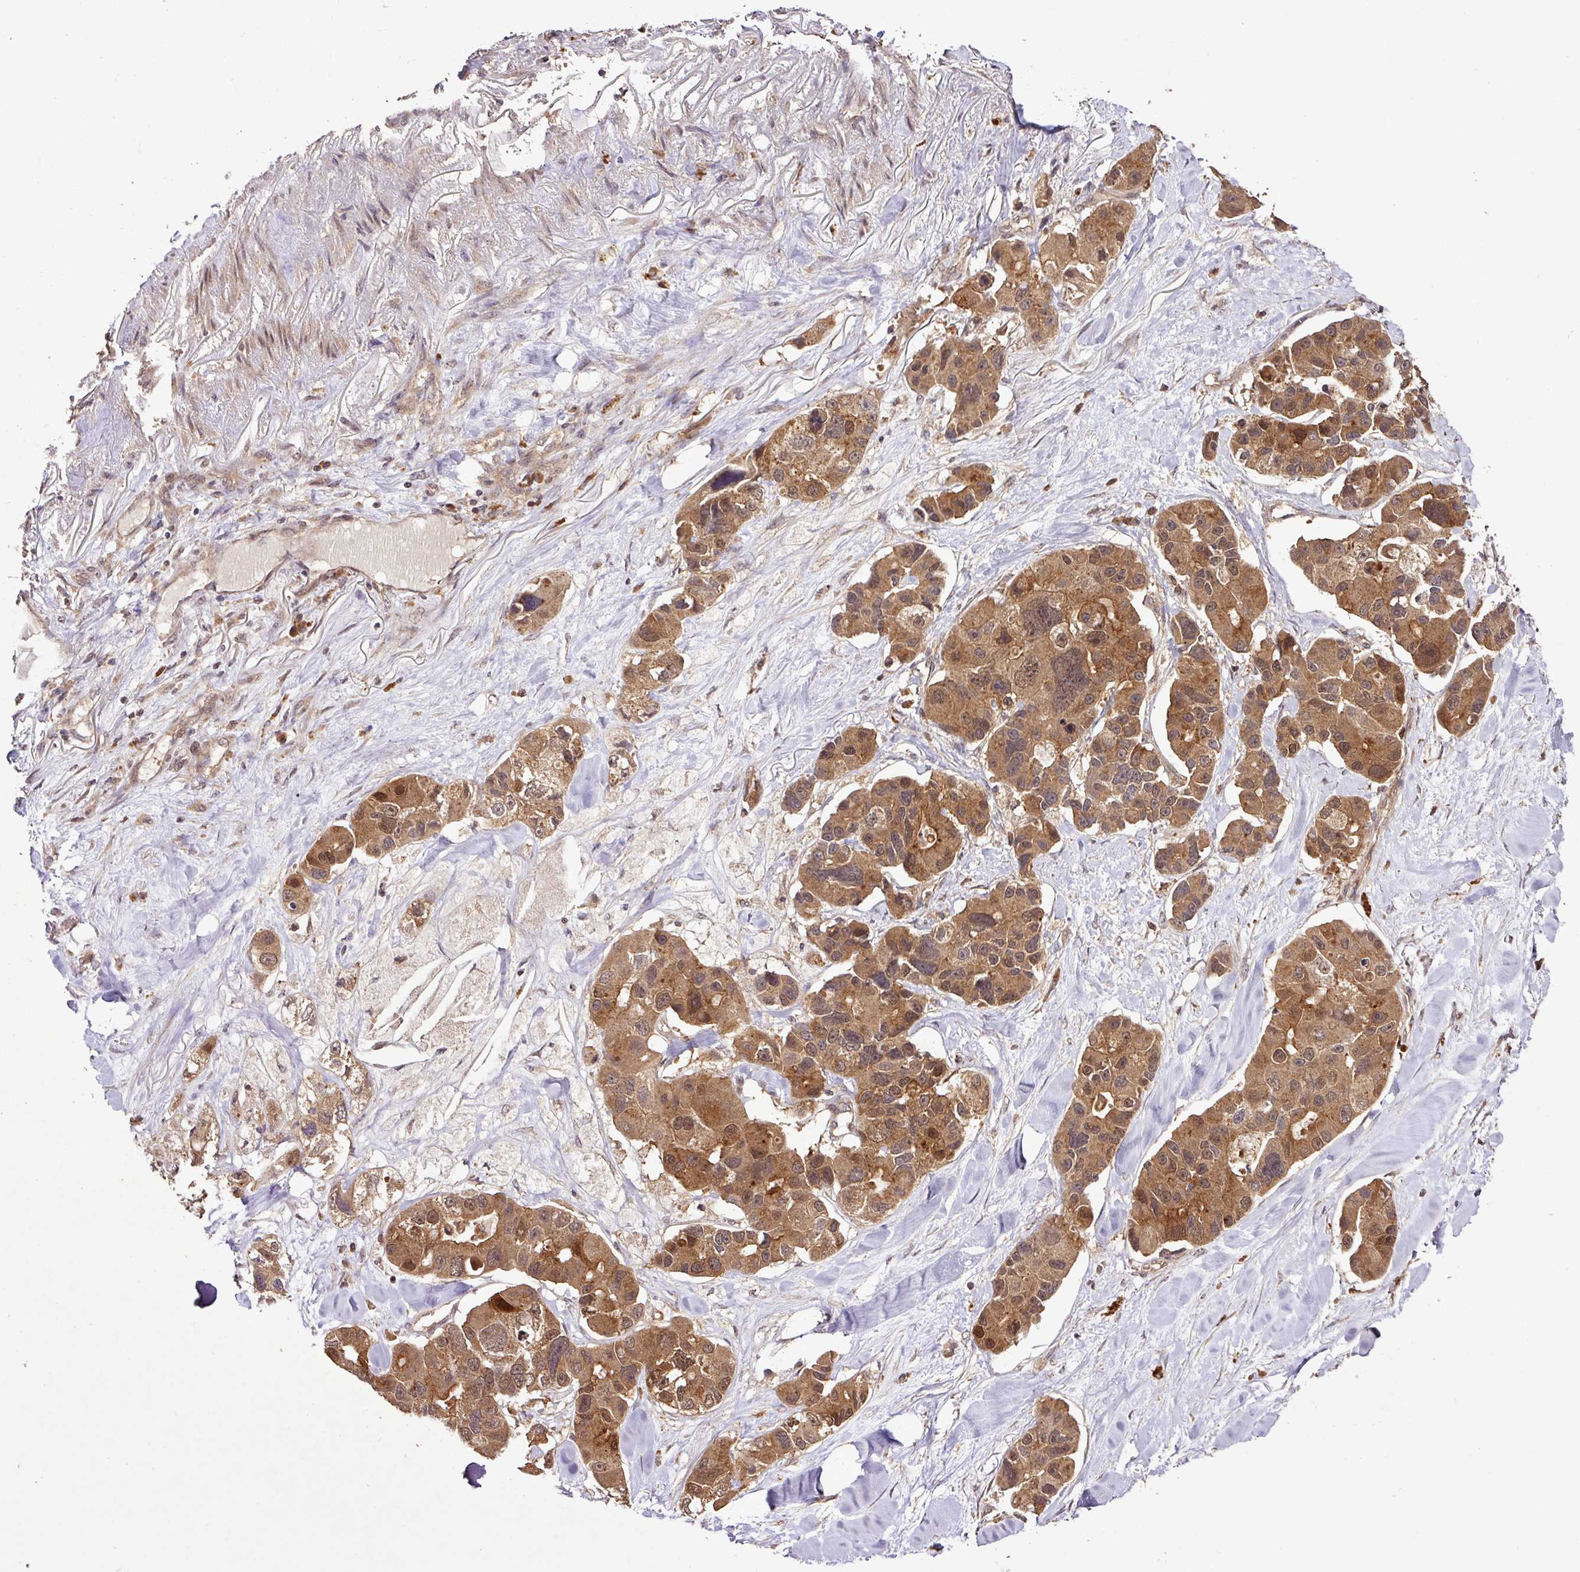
{"staining": {"intensity": "moderate", "quantity": ">75%", "location": "cytoplasmic/membranous,nuclear"}, "tissue": "lung cancer", "cell_type": "Tumor cells", "image_type": "cancer", "snomed": [{"axis": "morphology", "description": "Adenocarcinoma, NOS"}, {"axis": "topography", "description": "Lung"}], "caption": "A micrograph of human lung cancer stained for a protein demonstrates moderate cytoplasmic/membranous and nuclear brown staining in tumor cells. (DAB (3,3'-diaminobenzidine) IHC with brightfield microscopy, high magnification).", "gene": "FAIM", "patient": {"sex": "female", "age": 54}}